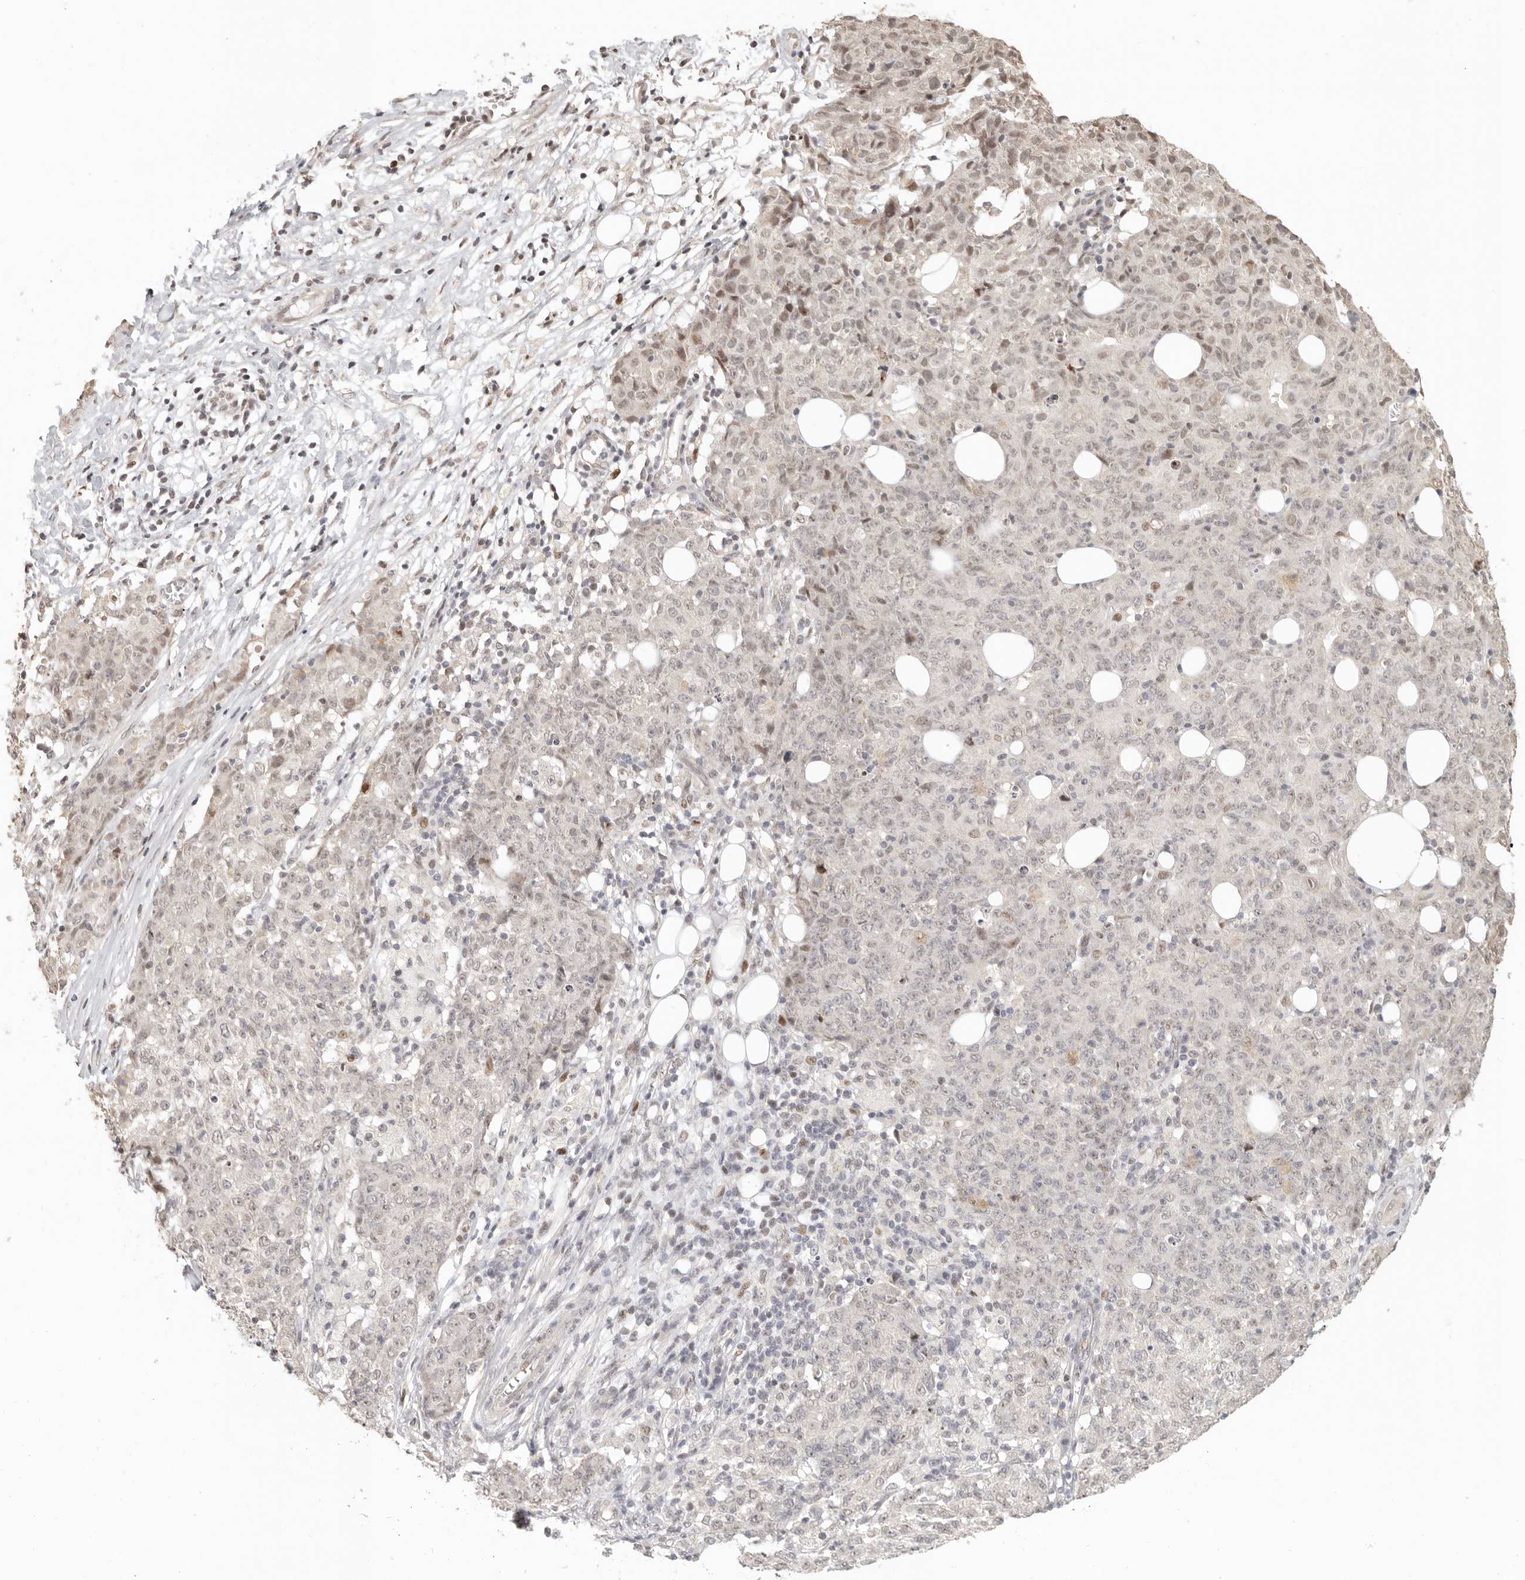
{"staining": {"intensity": "weak", "quantity": "<25%", "location": "nuclear"}, "tissue": "ovarian cancer", "cell_type": "Tumor cells", "image_type": "cancer", "snomed": [{"axis": "morphology", "description": "Carcinoma, endometroid"}, {"axis": "topography", "description": "Ovary"}], "caption": "The photomicrograph reveals no significant staining in tumor cells of ovarian endometroid carcinoma.", "gene": "GPBP1L1", "patient": {"sex": "female", "age": 42}}